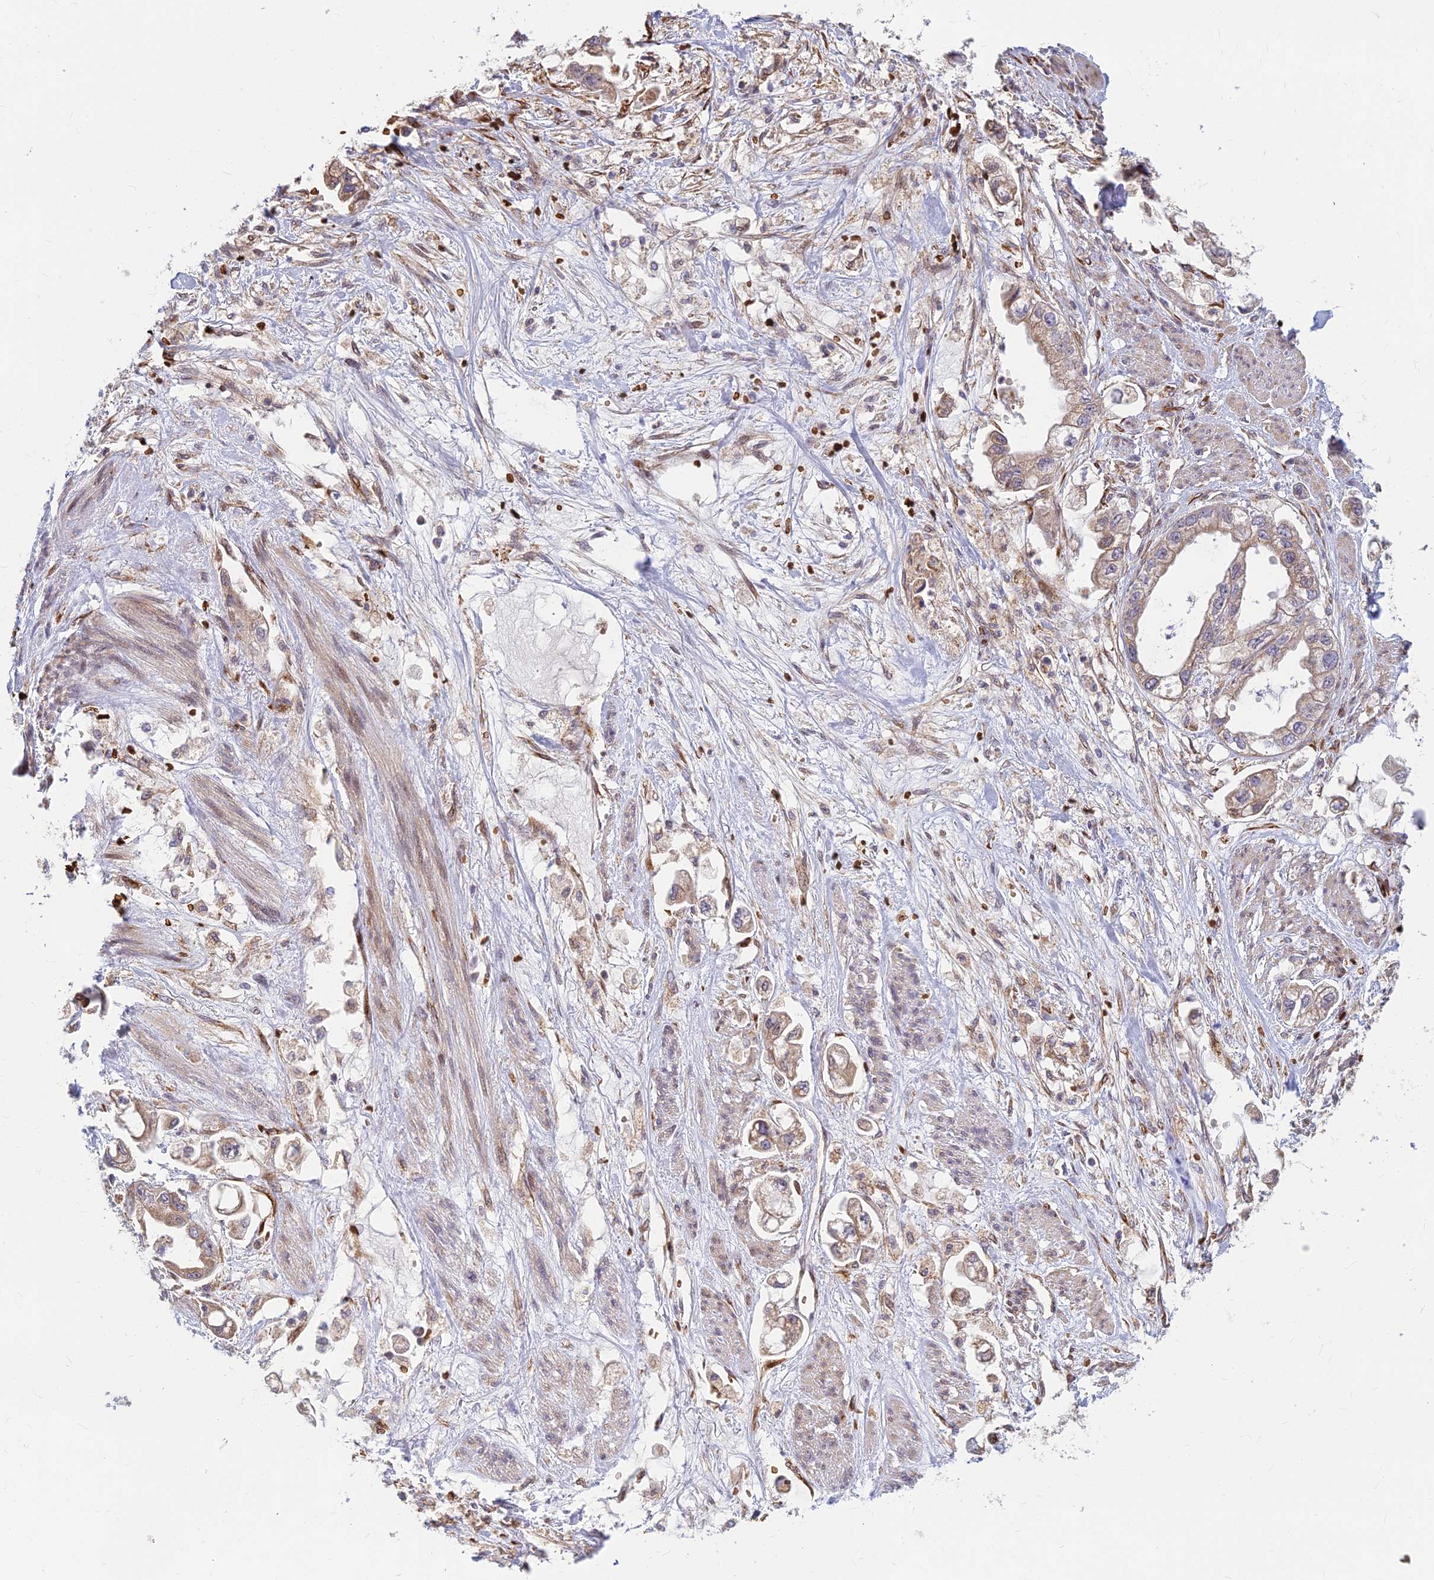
{"staining": {"intensity": "weak", "quantity": "25%-75%", "location": "cytoplasmic/membranous"}, "tissue": "stomach cancer", "cell_type": "Tumor cells", "image_type": "cancer", "snomed": [{"axis": "morphology", "description": "Adenocarcinoma, NOS"}, {"axis": "topography", "description": "Stomach"}], "caption": "Stomach adenocarcinoma tissue shows weak cytoplasmic/membranous positivity in approximately 25%-75% of tumor cells The staining is performed using DAB brown chromogen to label protein expression. The nuclei are counter-stained blue using hematoxylin.", "gene": "UFSP2", "patient": {"sex": "male", "age": 62}}